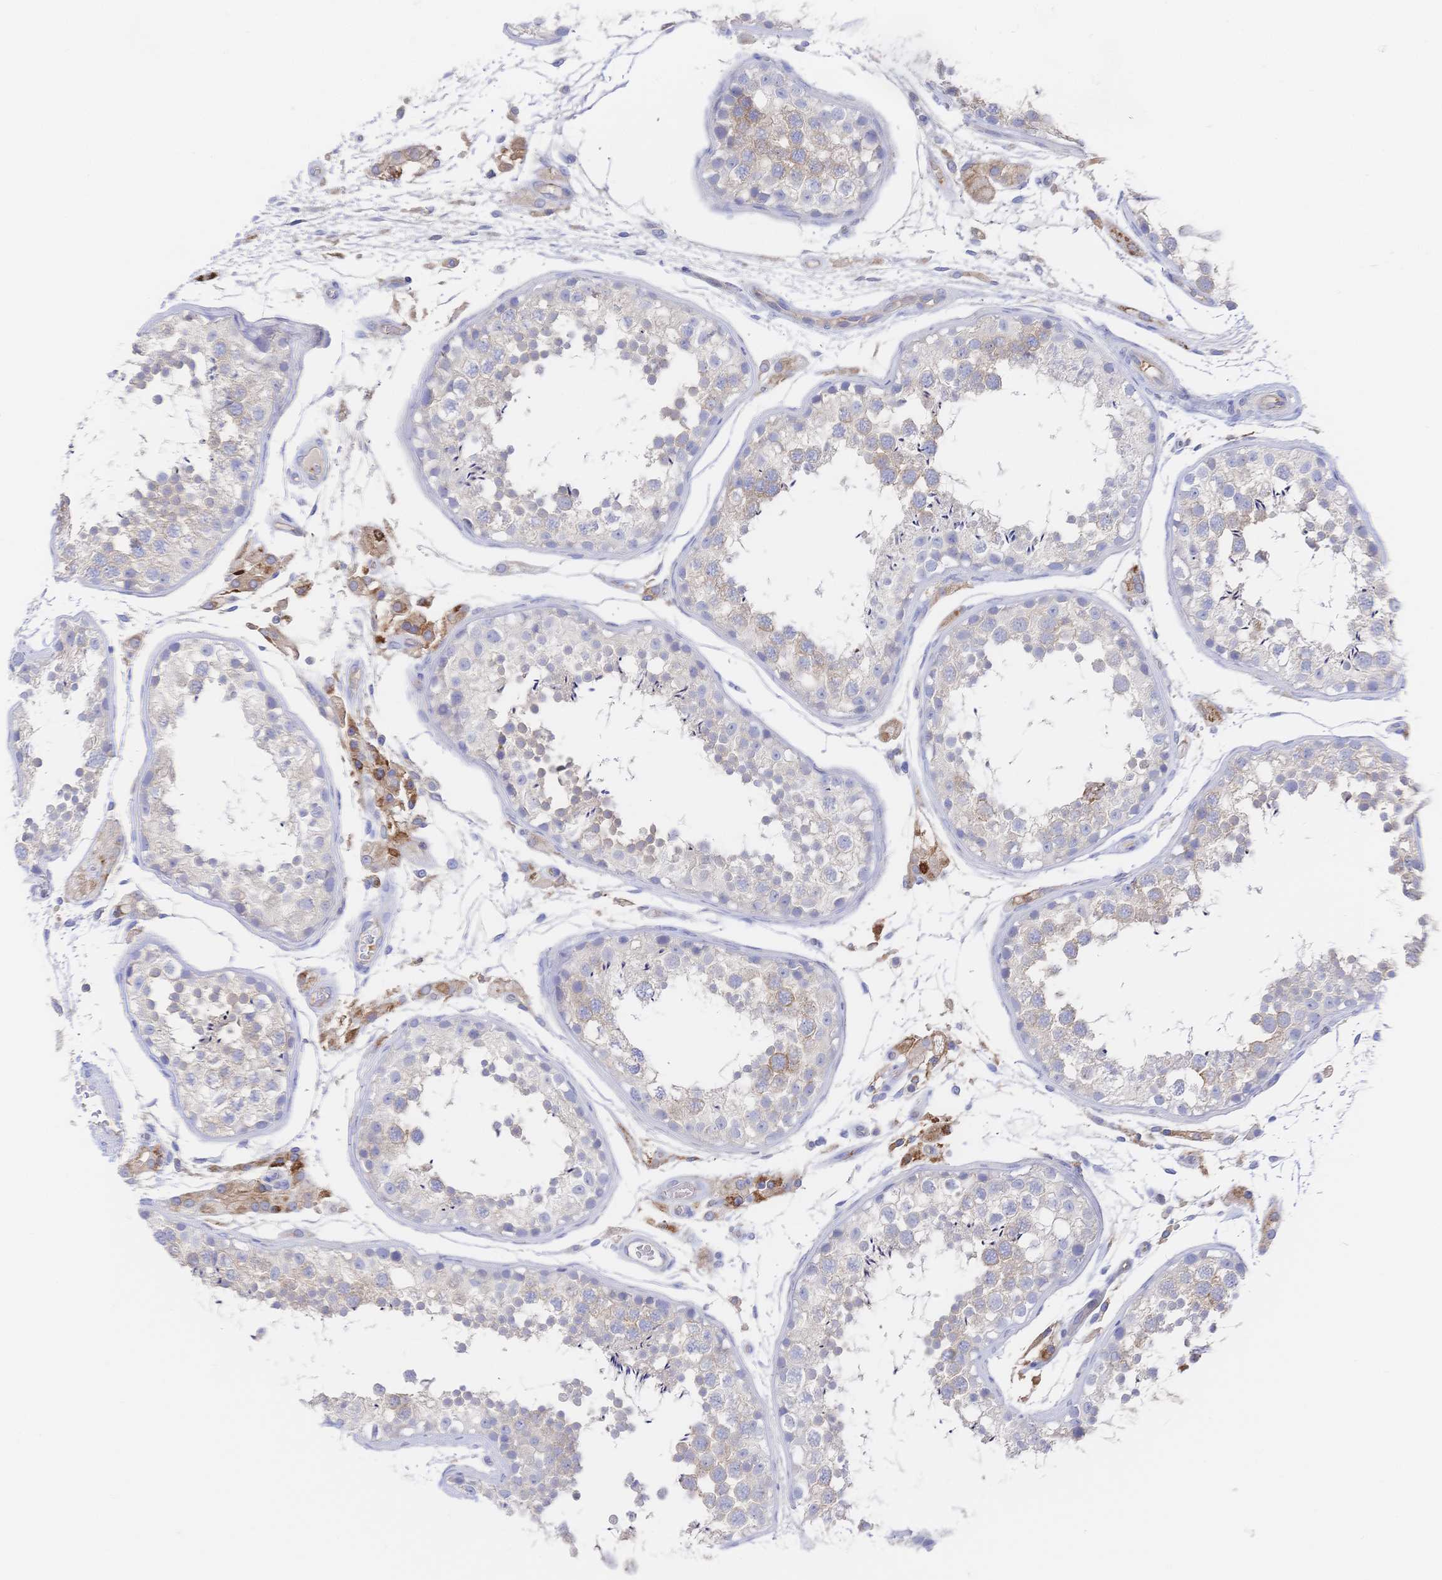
{"staining": {"intensity": "weak", "quantity": "<25%", "location": "cytoplasmic/membranous"}, "tissue": "testis", "cell_type": "Cells in seminiferous ducts", "image_type": "normal", "snomed": [{"axis": "morphology", "description": "Normal tissue, NOS"}, {"axis": "topography", "description": "Testis"}], "caption": "High power microscopy histopathology image of an IHC histopathology image of benign testis, revealing no significant staining in cells in seminiferous ducts.", "gene": "F11R", "patient": {"sex": "male", "age": 29}}